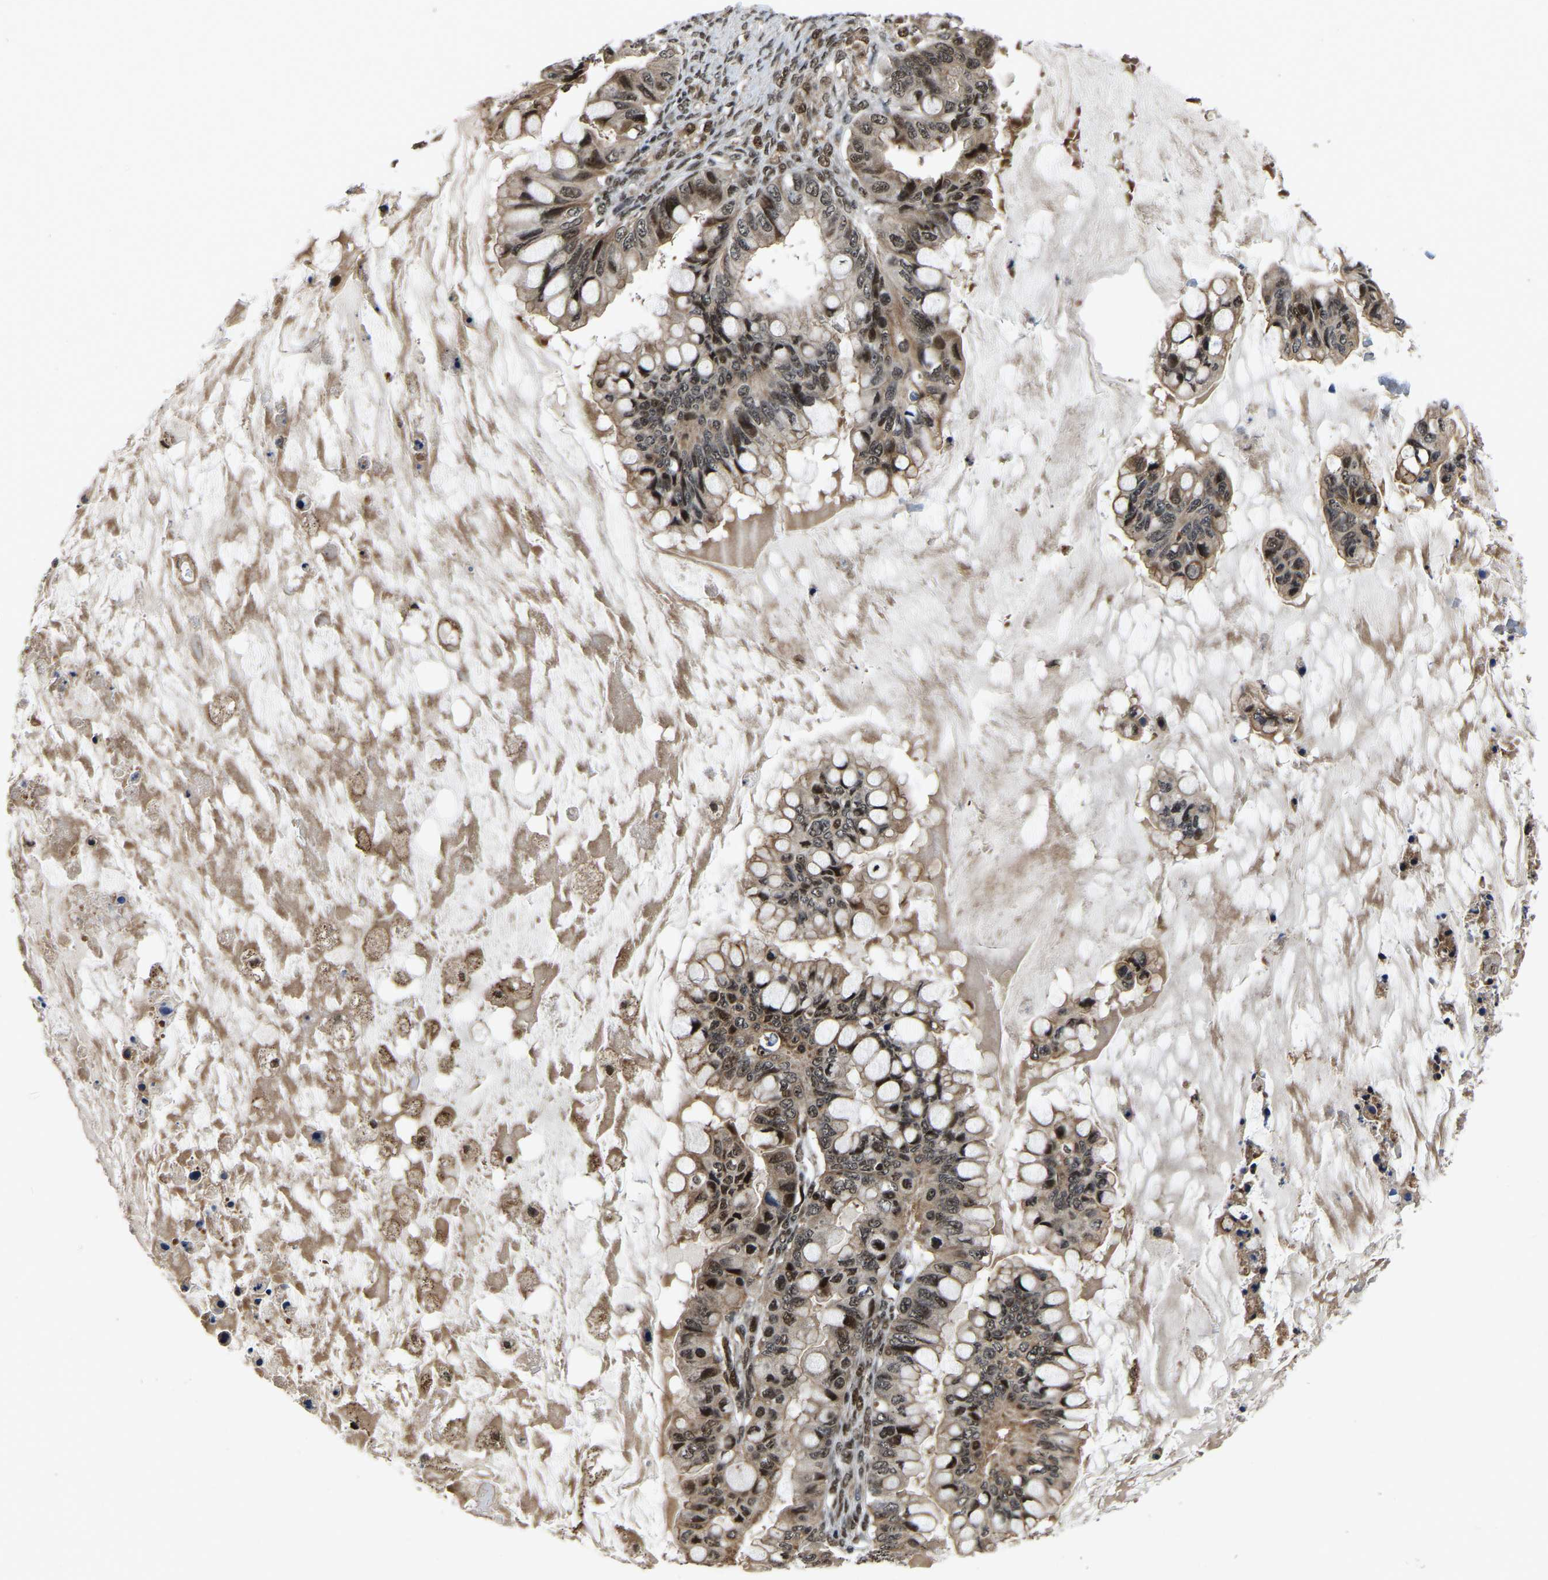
{"staining": {"intensity": "moderate", "quantity": ">75%", "location": "cytoplasmic/membranous,nuclear"}, "tissue": "ovarian cancer", "cell_type": "Tumor cells", "image_type": "cancer", "snomed": [{"axis": "morphology", "description": "Cystadenocarcinoma, mucinous, NOS"}, {"axis": "topography", "description": "Ovary"}], "caption": "Immunohistochemical staining of ovarian cancer (mucinous cystadenocarcinoma) exhibits medium levels of moderate cytoplasmic/membranous and nuclear protein staining in about >75% of tumor cells. (DAB = brown stain, brightfield microscopy at high magnification).", "gene": "CIAO1", "patient": {"sex": "female", "age": 80}}